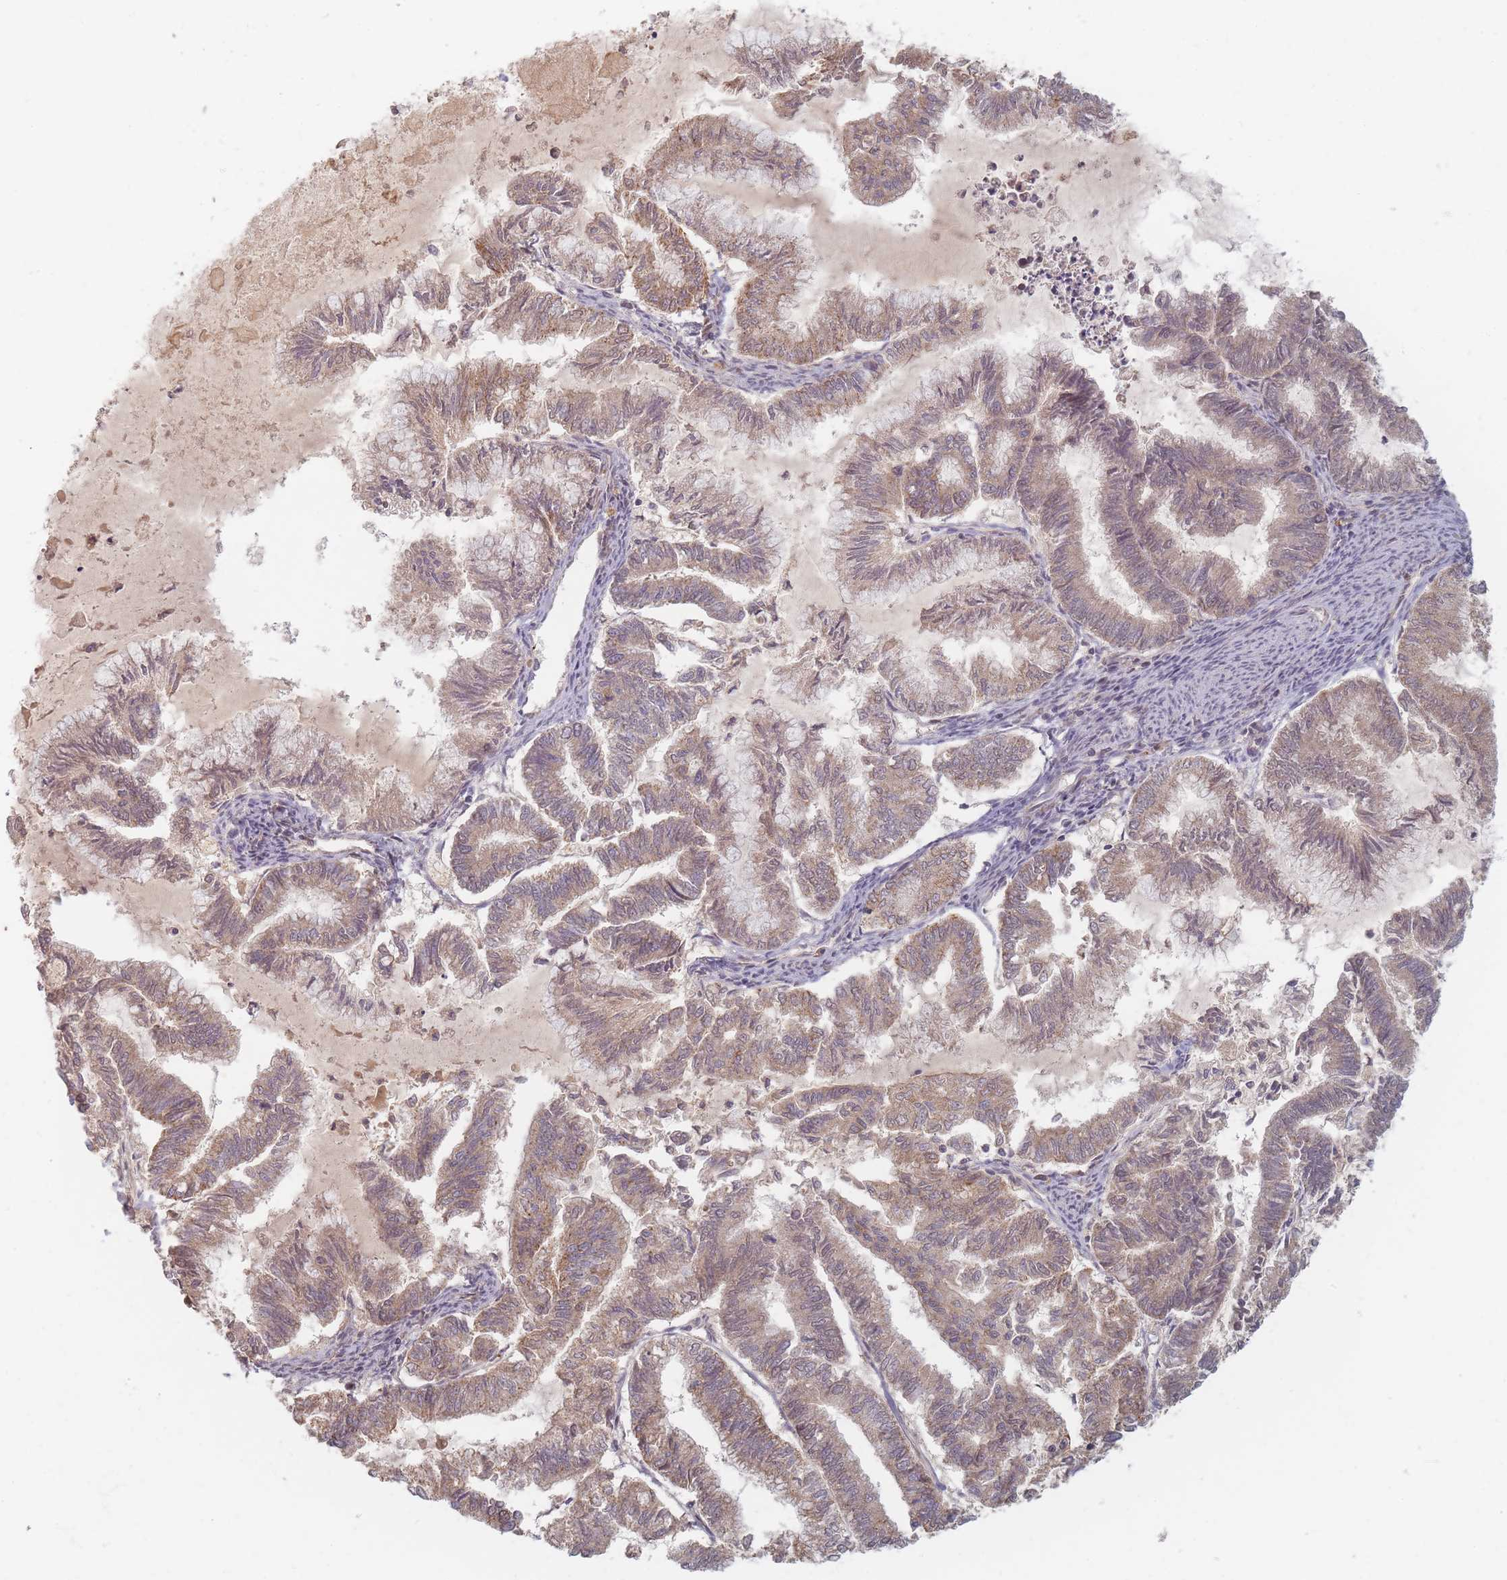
{"staining": {"intensity": "moderate", "quantity": ">75%", "location": "cytoplasmic/membranous"}, "tissue": "endometrial cancer", "cell_type": "Tumor cells", "image_type": "cancer", "snomed": [{"axis": "morphology", "description": "Adenocarcinoma, NOS"}, {"axis": "topography", "description": "Endometrium"}], "caption": "Immunohistochemical staining of human endometrial cancer shows medium levels of moderate cytoplasmic/membranous protein positivity in approximately >75% of tumor cells.", "gene": "SLC35F3", "patient": {"sex": "female", "age": 79}}